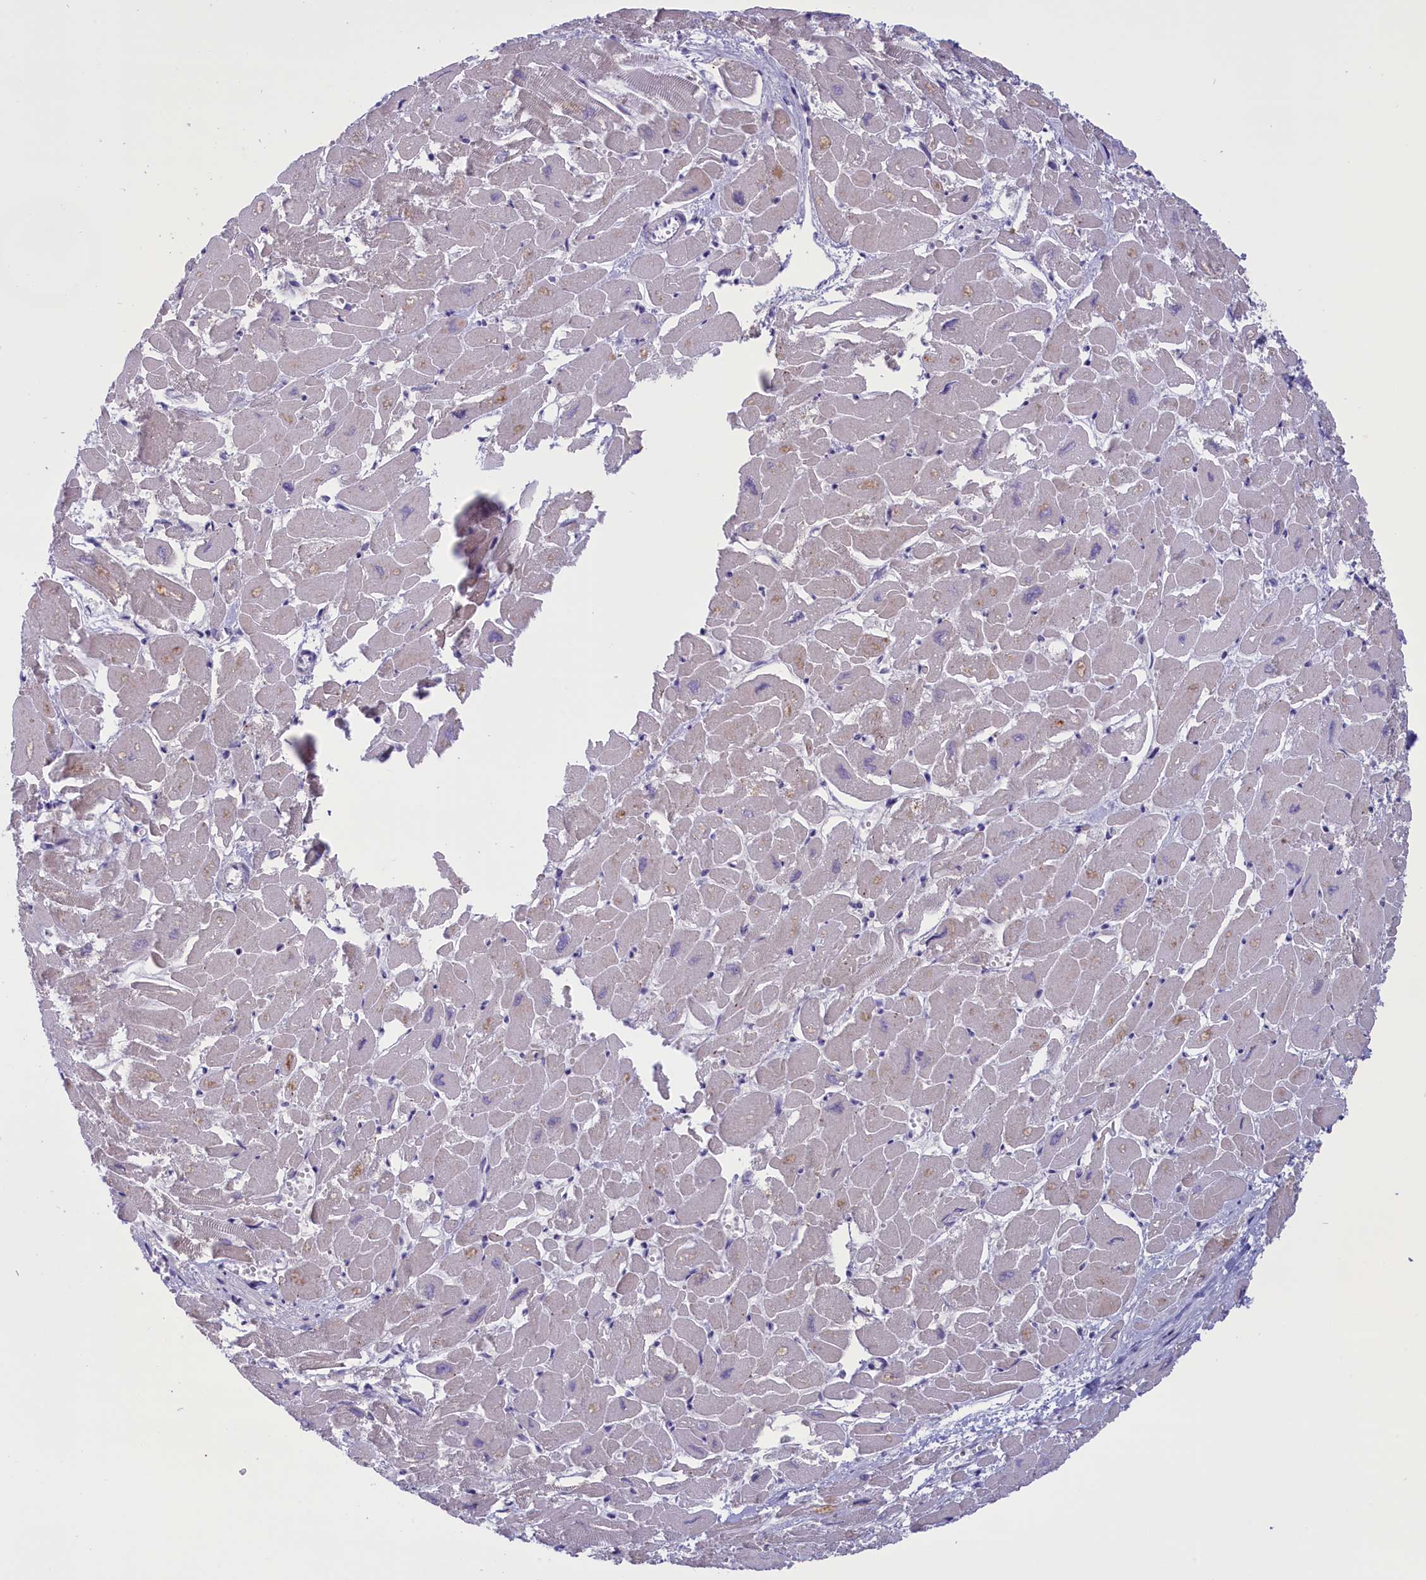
{"staining": {"intensity": "negative", "quantity": "none", "location": "none"}, "tissue": "heart muscle", "cell_type": "Cardiomyocytes", "image_type": "normal", "snomed": [{"axis": "morphology", "description": "Normal tissue, NOS"}, {"axis": "topography", "description": "Heart"}], "caption": "Protein analysis of benign heart muscle exhibits no significant positivity in cardiomyocytes. (DAB immunohistochemistry (IHC), high magnification).", "gene": "ELOA2", "patient": {"sex": "male", "age": 54}}